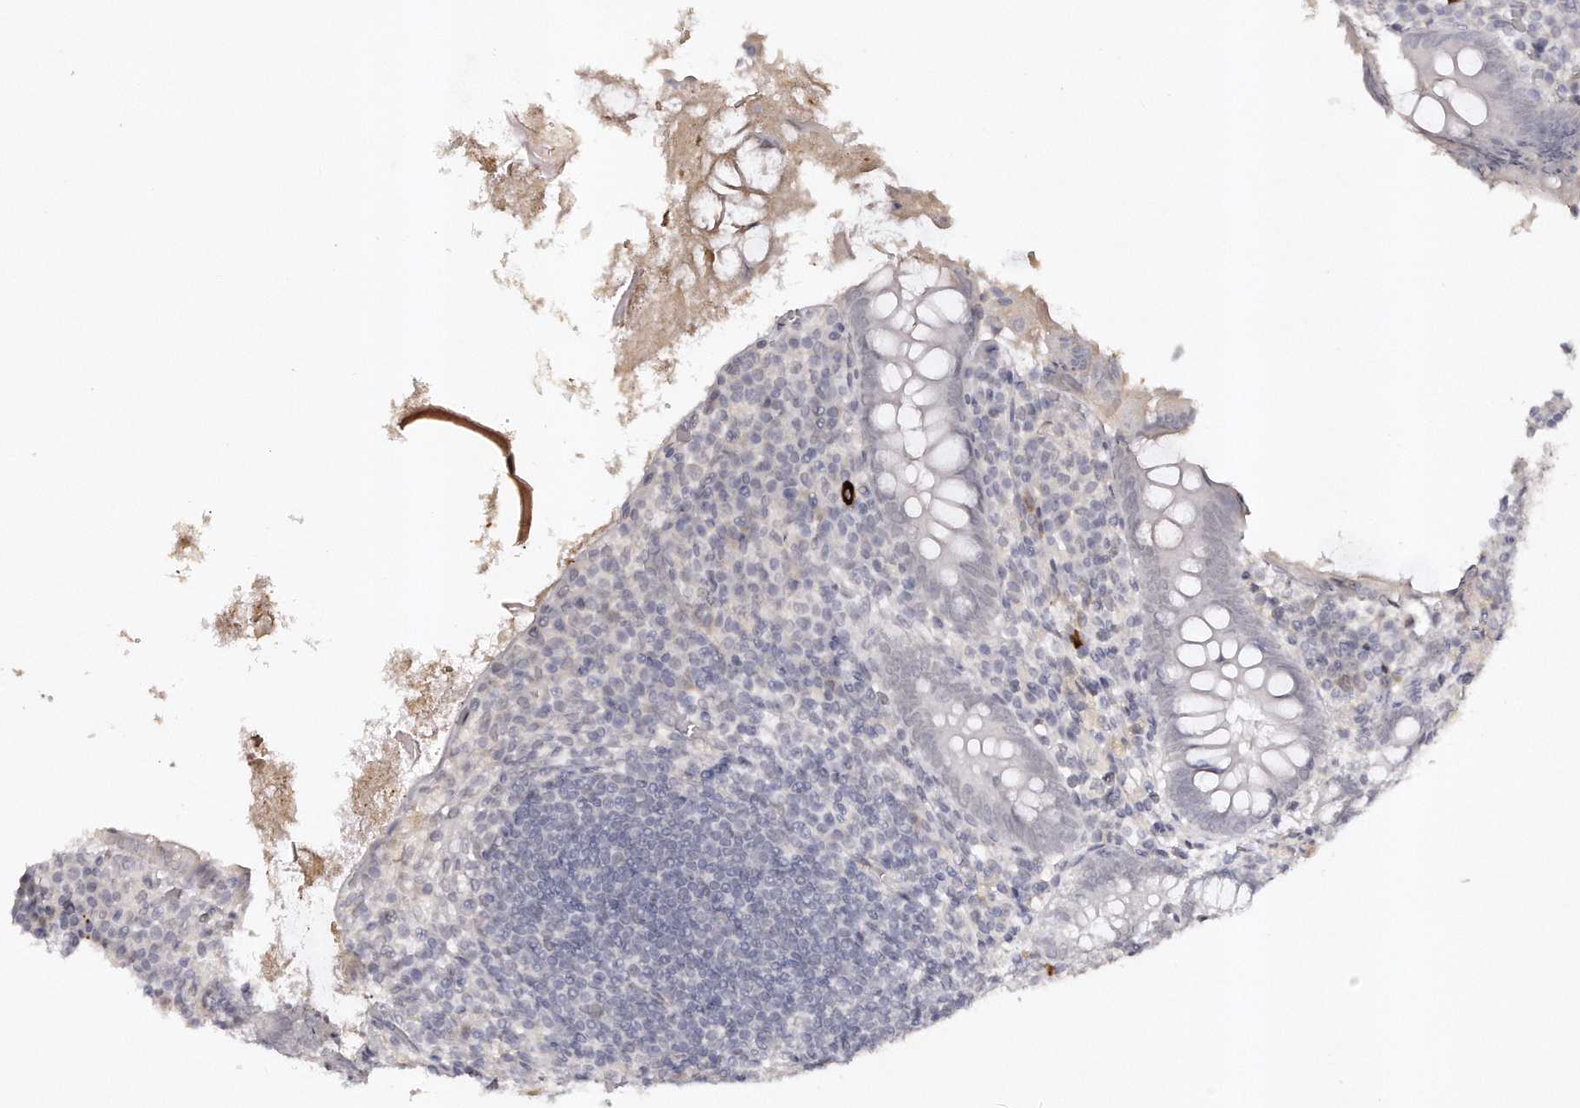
{"staining": {"intensity": "negative", "quantity": "none", "location": "none"}, "tissue": "appendix", "cell_type": "Glandular cells", "image_type": "normal", "snomed": [{"axis": "morphology", "description": "Normal tissue, NOS"}, {"axis": "topography", "description": "Appendix"}], "caption": "Immunohistochemistry photomicrograph of normal appendix: human appendix stained with DAB (3,3'-diaminobenzidine) demonstrates no significant protein expression in glandular cells.", "gene": "SOX4", "patient": {"sex": "female", "age": 17}}